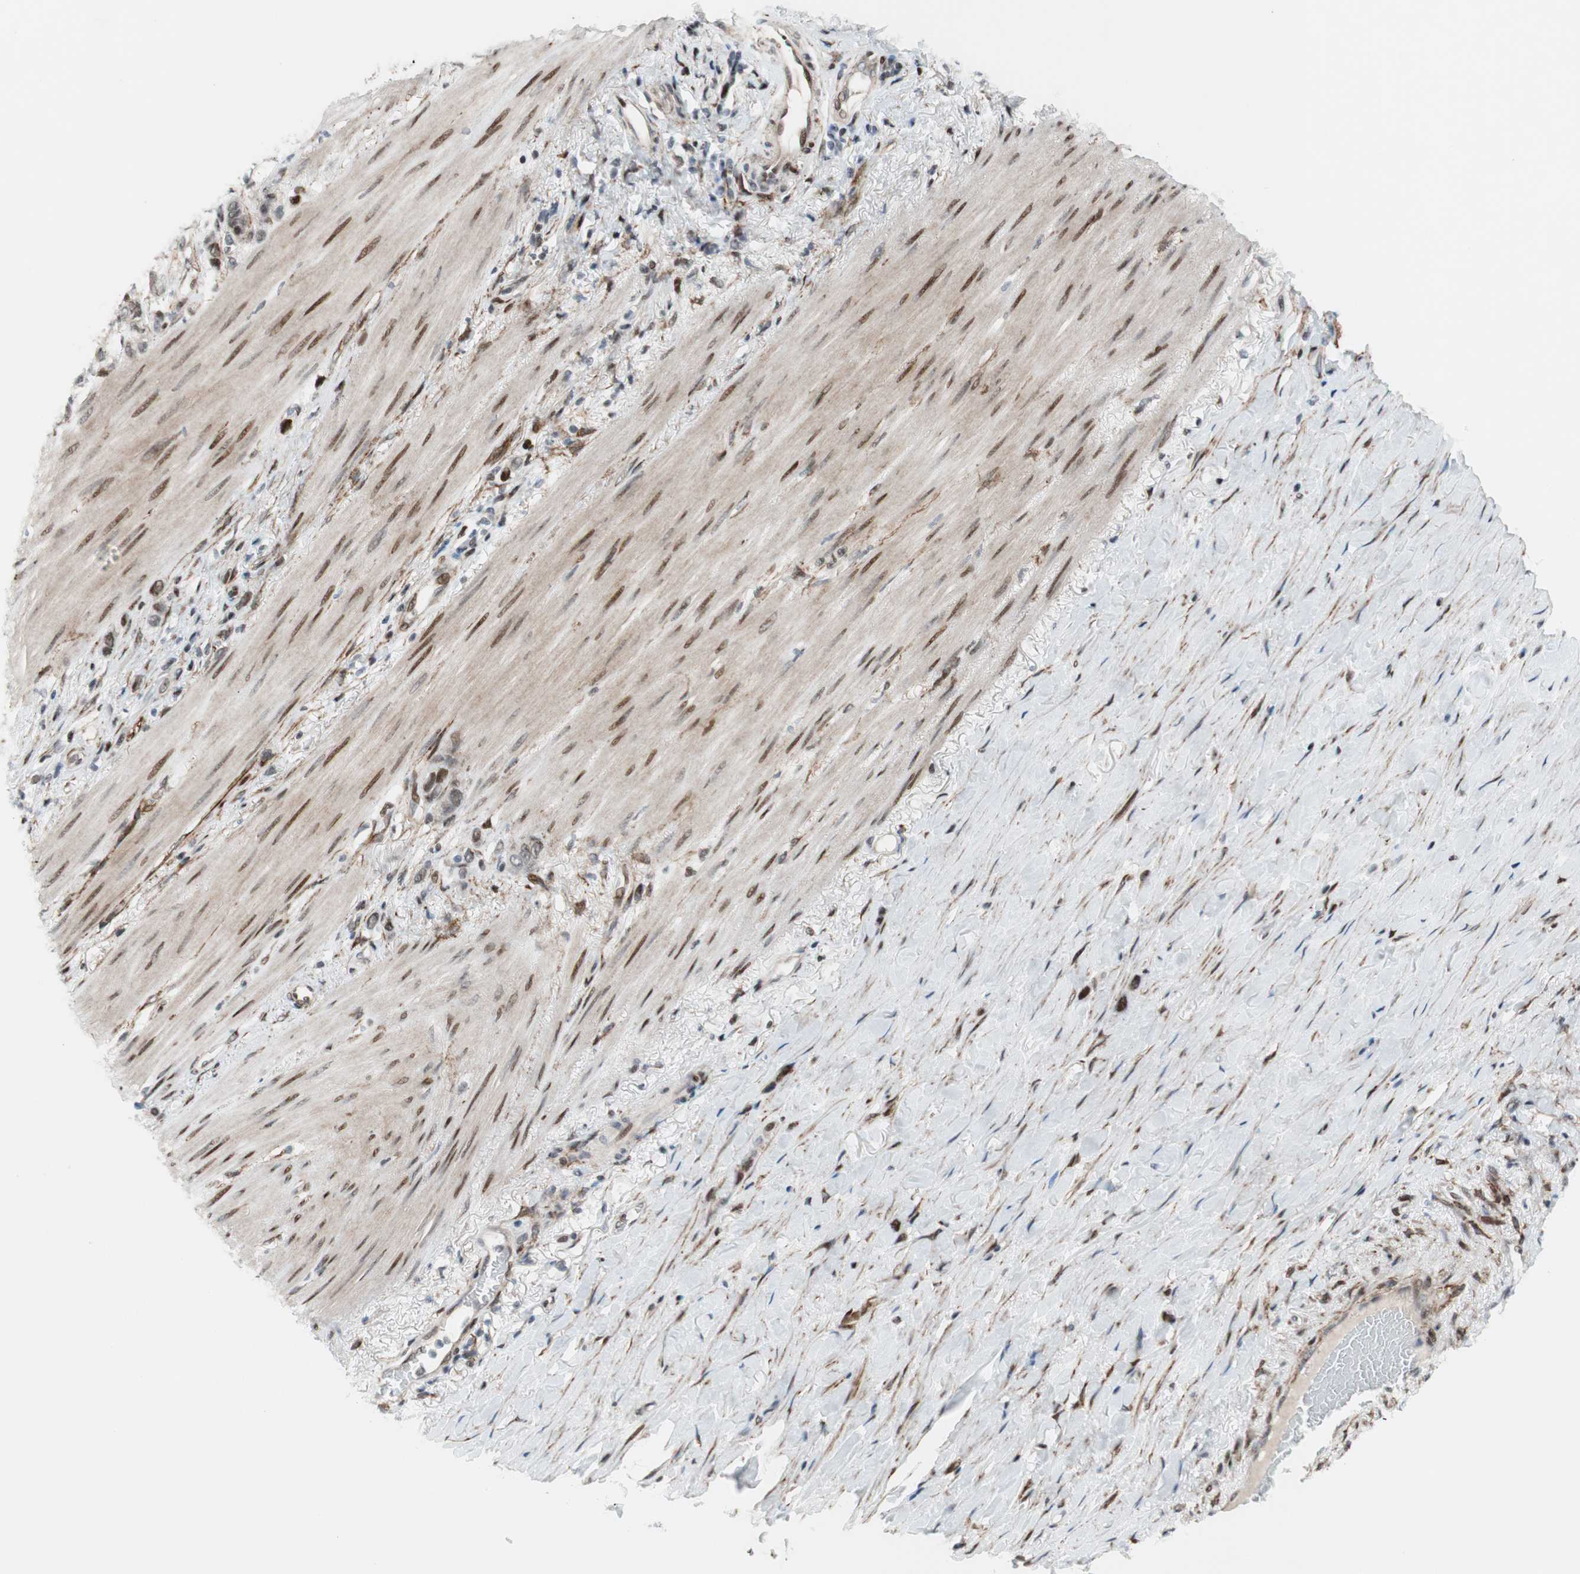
{"staining": {"intensity": "moderate", "quantity": "<25%", "location": "nuclear"}, "tissue": "stomach cancer", "cell_type": "Tumor cells", "image_type": "cancer", "snomed": [{"axis": "morphology", "description": "Normal tissue, NOS"}, {"axis": "morphology", "description": "Adenocarcinoma, NOS"}, {"axis": "morphology", "description": "Adenocarcinoma, High grade"}, {"axis": "topography", "description": "Stomach, upper"}, {"axis": "topography", "description": "Stomach"}], "caption": "A histopathology image of human stomach adenocarcinoma stained for a protein reveals moderate nuclear brown staining in tumor cells. (brown staining indicates protein expression, while blue staining denotes nuclei).", "gene": "FBXO44", "patient": {"sex": "female", "age": 65}}